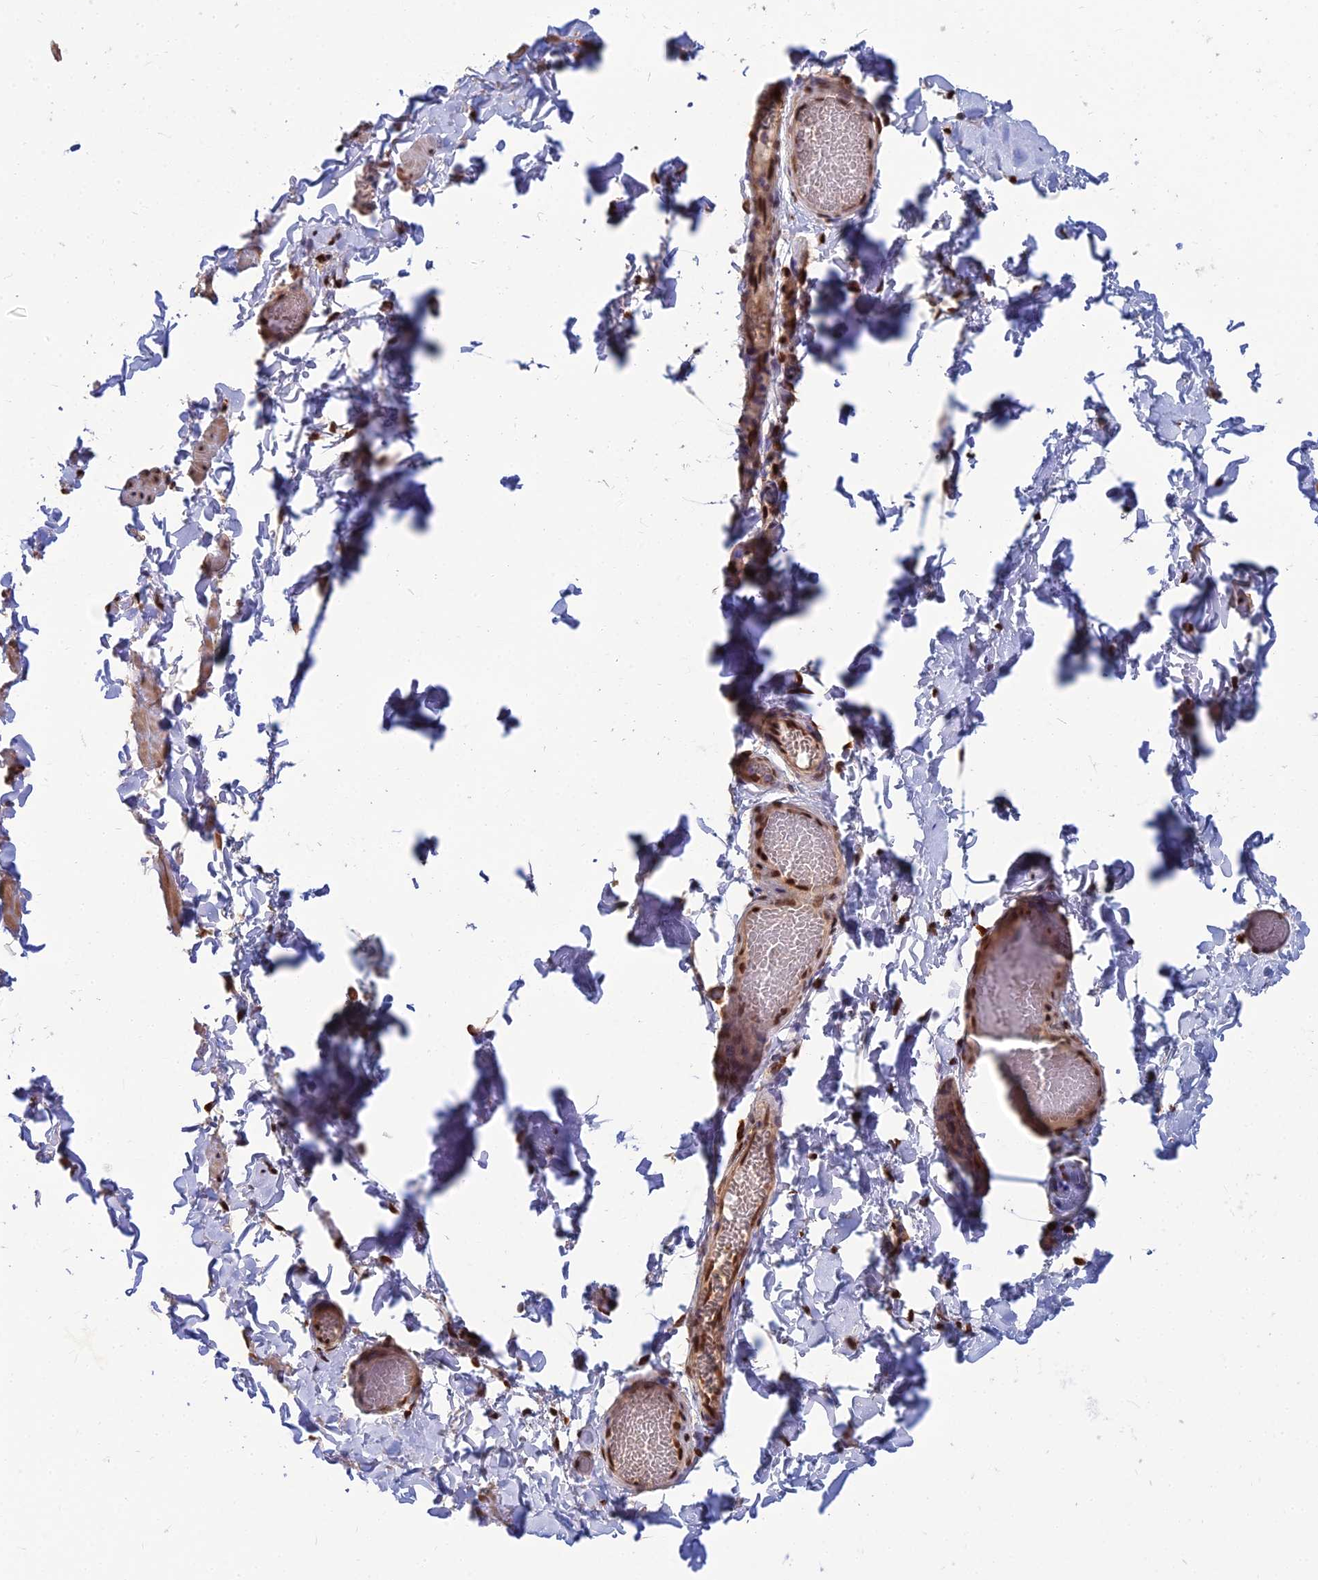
{"staining": {"intensity": "moderate", "quantity": ">75%", "location": "nuclear"}, "tissue": "adipose tissue", "cell_type": "Adipocytes", "image_type": "normal", "snomed": [{"axis": "morphology", "description": "Normal tissue, NOS"}, {"axis": "topography", "description": "Adipose tissue"}, {"axis": "topography", "description": "Vascular tissue"}, {"axis": "topography", "description": "Peripheral nerve tissue"}], "caption": "A brown stain highlights moderate nuclear expression of a protein in adipocytes of benign human adipose tissue.", "gene": "DNPEP", "patient": {"sex": "male", "age": 25}}